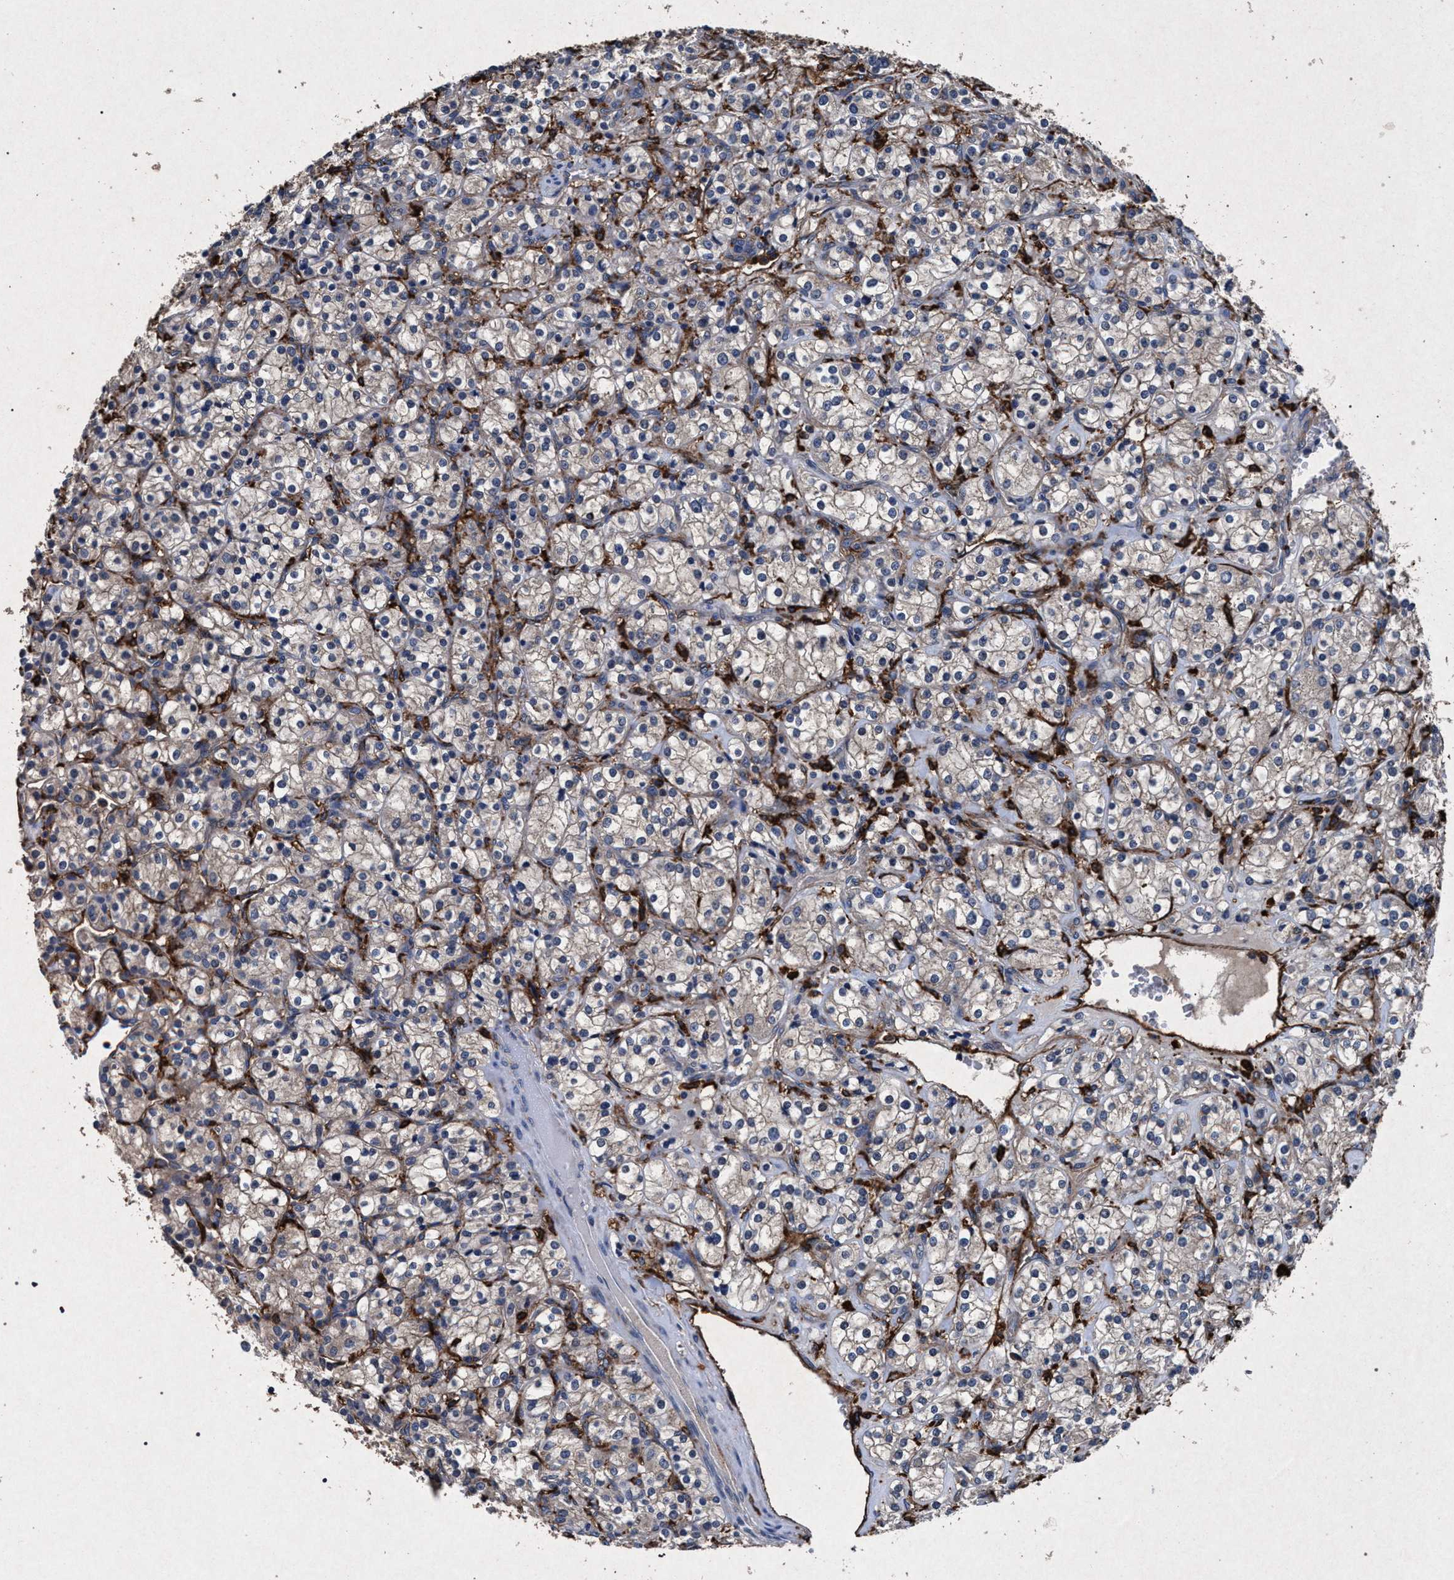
{"staining": {"intensity": "weak", "quantity": "<25%", "location": "cytoplasmic/membranous"}, "tissue": "renal cancer", "cell_type": "Tumor cells", "image_type": "cancer", "snomed": [{"axis": "morphology", "description": "Adenocarcinoma, NOS"}, {"axis": "topography", "description": "Kidney"}], "caption": "Protein analysis of renal cancer shows no significant expression in tumor cells.", "gene": "MARCKS", "patient": {"sex": "male", "age": 77}}